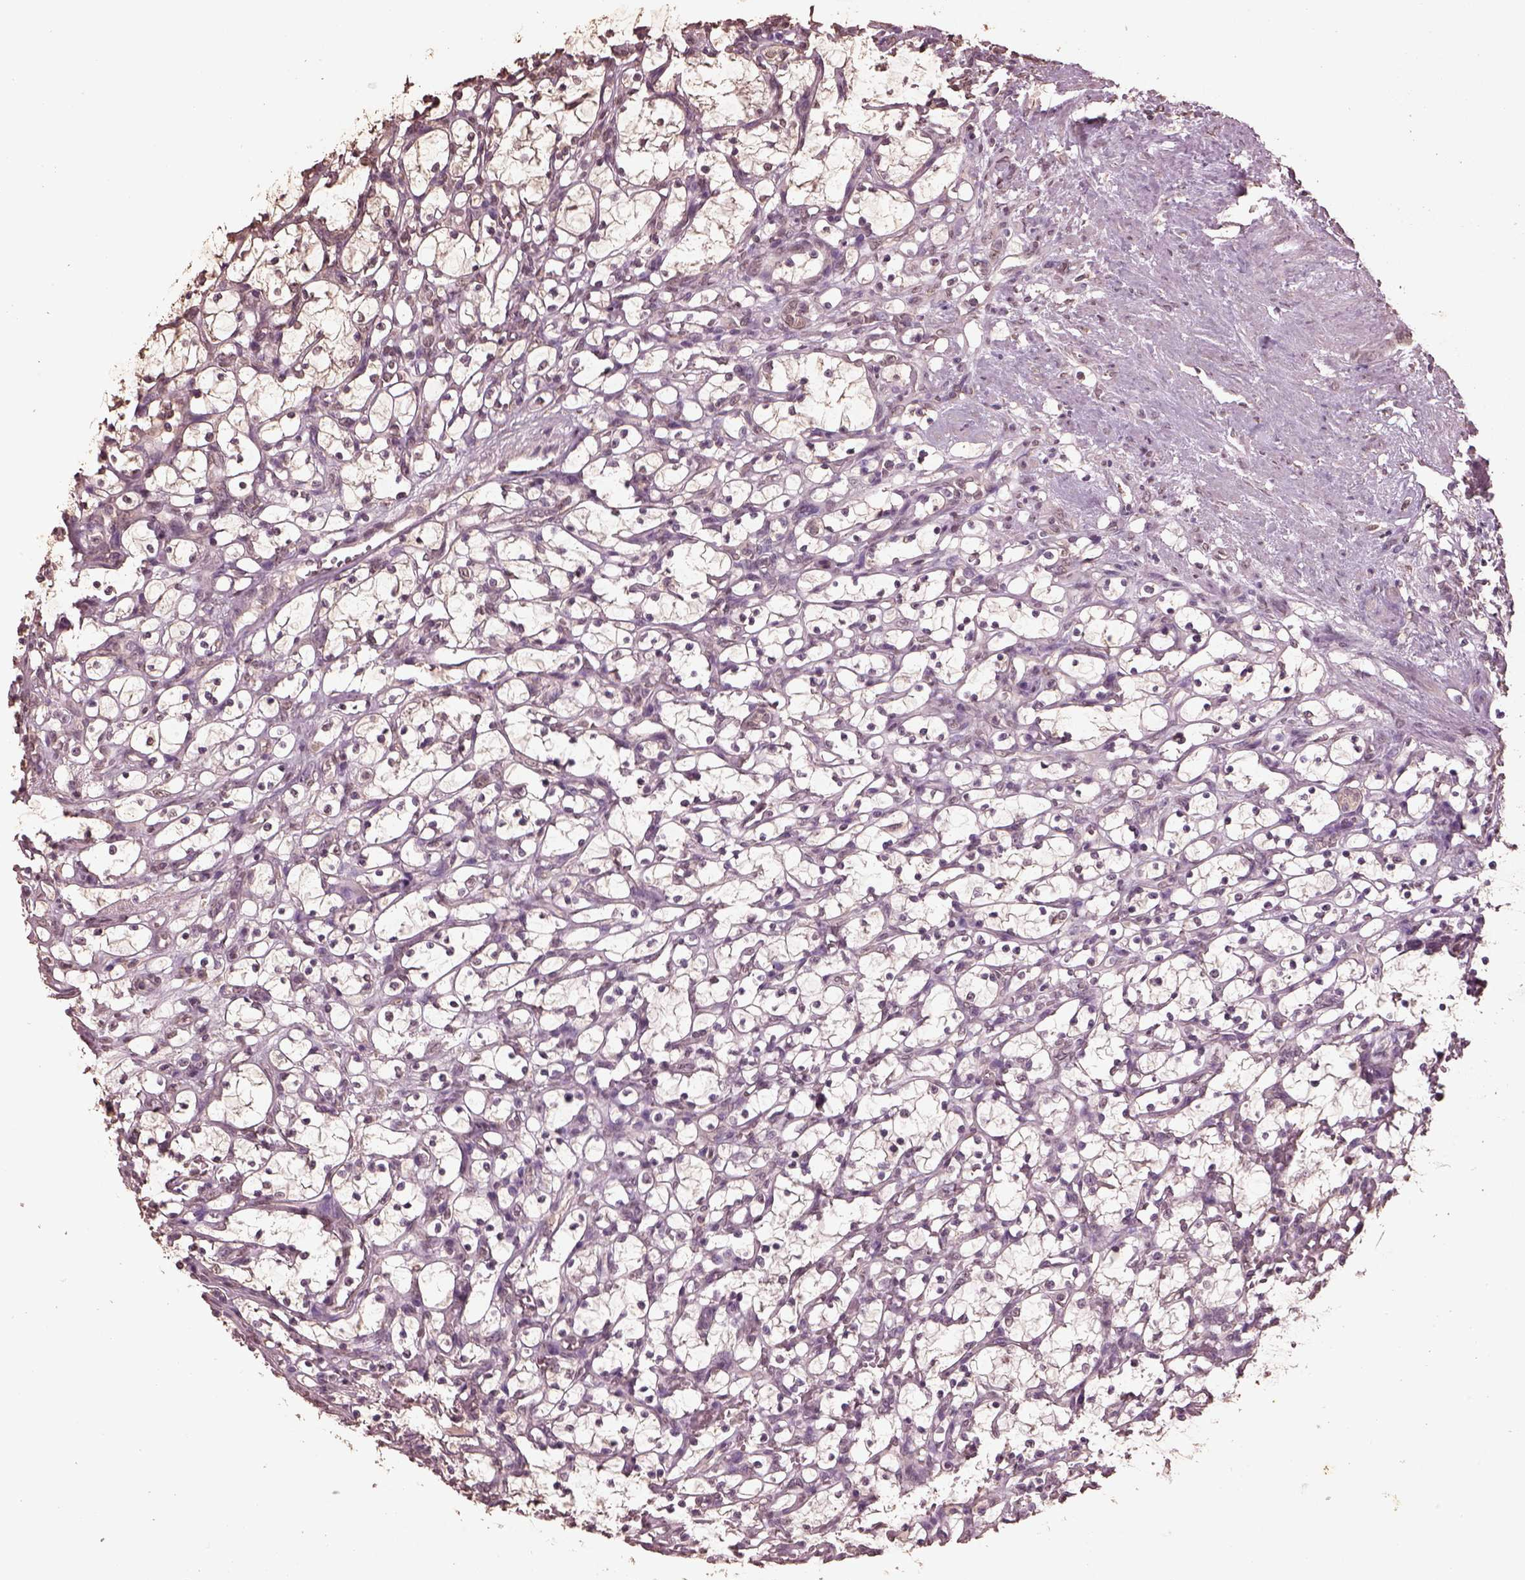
{"staining": {"intensity": "weak", "quantity": "<25%", "location": "cytoplasmic/membranous"}, "tissue": "renal cancer", "cell_type": "Tumor cells", "image_type": "cancer", "snomed": [{"axis": "morphology", "description": "Adenocarcinoma, NOS"}, {"axis": "topography", "description": "Kidney"}], "caption": "This photomicrograph is of renal cancer (adenocarcinoma) stained with immunohistochemistry to label a protein in brown with the nuclei are counter-stained blue. There is no expression in tumor cells. The staining was performed using DAB (3,3'-diaminobenzidine) to visualize the protein expression in brown, while the nuclei were stained in blue with hematoxylin (Magnification: 20x).", "gene": "CPT1C", "patient": {"sex": "female", "age": 69}}